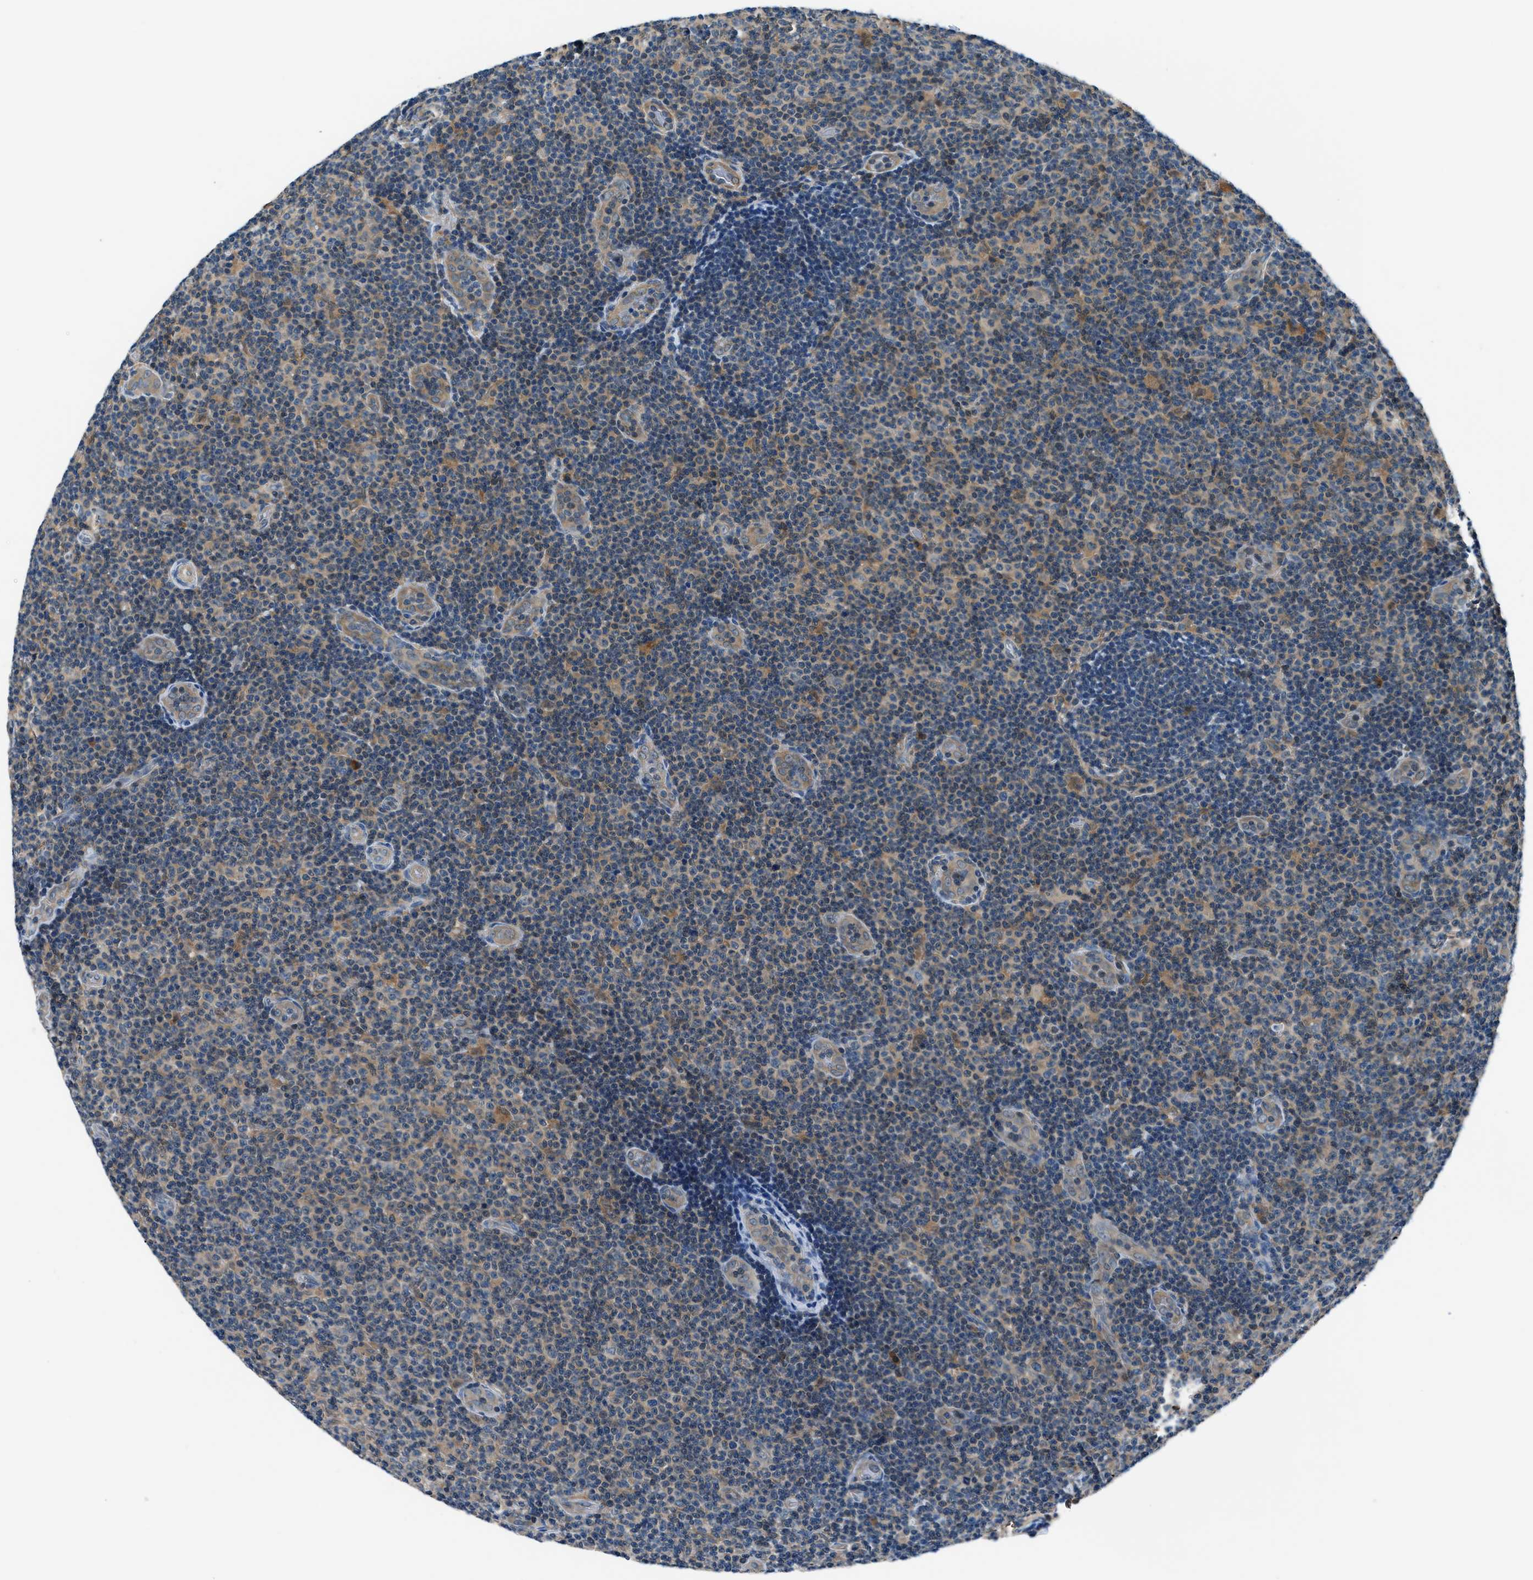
{"staining": {"intensity": "weak", "quantity": "25%-75%", "location": "cytoplasmic/membranous"}, "tissue": "lymphoma", "cell_type": "Tumor cells", "image_type": "cancer", "snomed": [{"axis": "morphology", "description": "Malignant lymphoma, non-Hodgkin's type, Low grade"}, {"axis": "topography", "description": "Lymph node"}], "caption": "DAB immunohistochemical staining of human low-grade malignant lymphoma, non-Hodgkin's type exhibits weak cytoplasmic/membranous protein staining in approximately 25%-75% of tumor cells. Immunohistochemistry (ihc) stains the protein of interest in brown and the nuclei are stained blue.", "gene": "ACP1", "patient": {"sex": "male", "age": 83}}